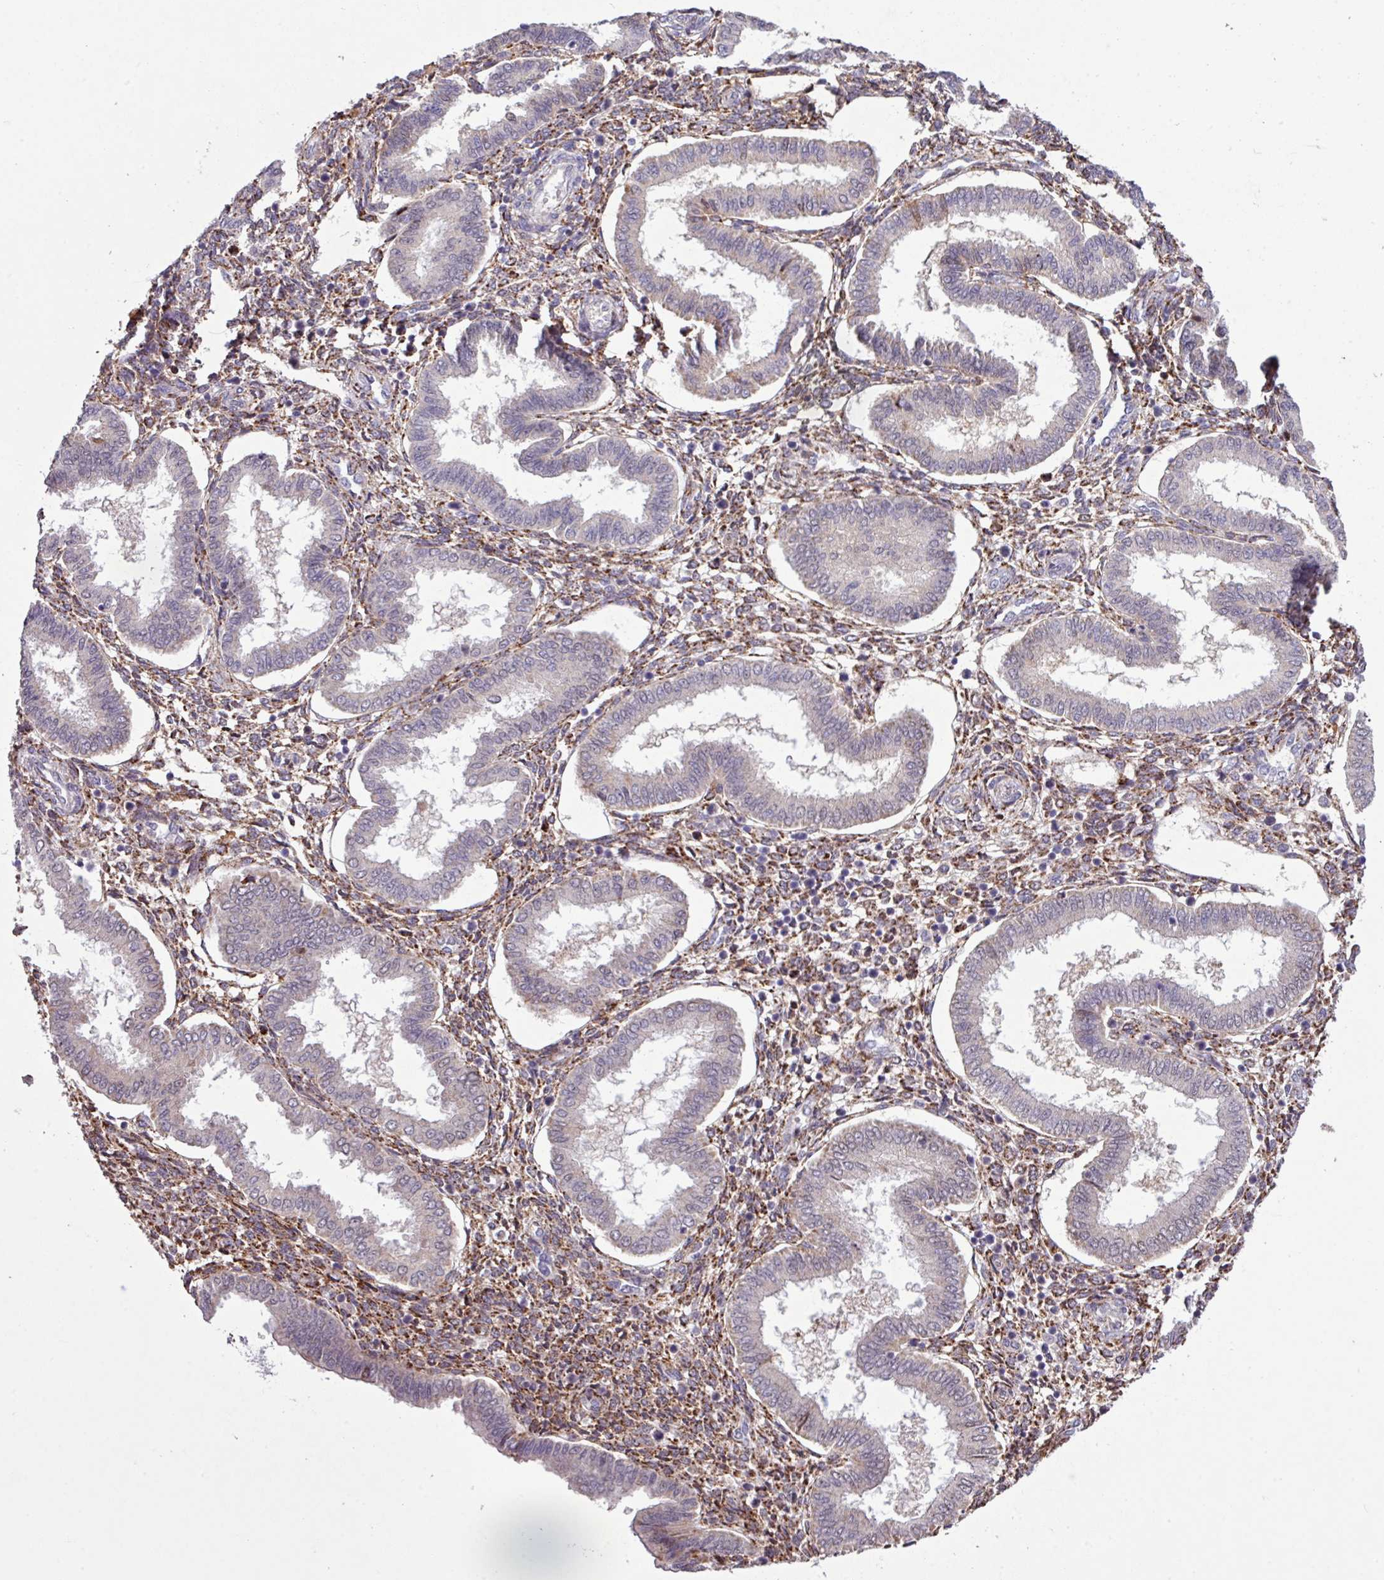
{"staining": {"intensity": "moderate", "quantity": "25%-75%", "location": "cytoplasmic/membranous"}, "tissue": "endometrium", "cell_type": "Cells in endometrial stroma", "image_type": "normal", "snomed": [{"axis": "morphology", "description": "Normal tissue, NOS"}, {"axis": "topography", "description": "Endometrium"}], "caption": "Immunohistochemistry (IHC) micrograph of normal human endometrium stained for a protein (brown), which shows medium levels of moderate cytoplasmic/membranous expression in approximately 25%-75% of cells in endometrial stroma.", "gene": "RPP25L", "patient": {"sex": "female", "age": 24}}